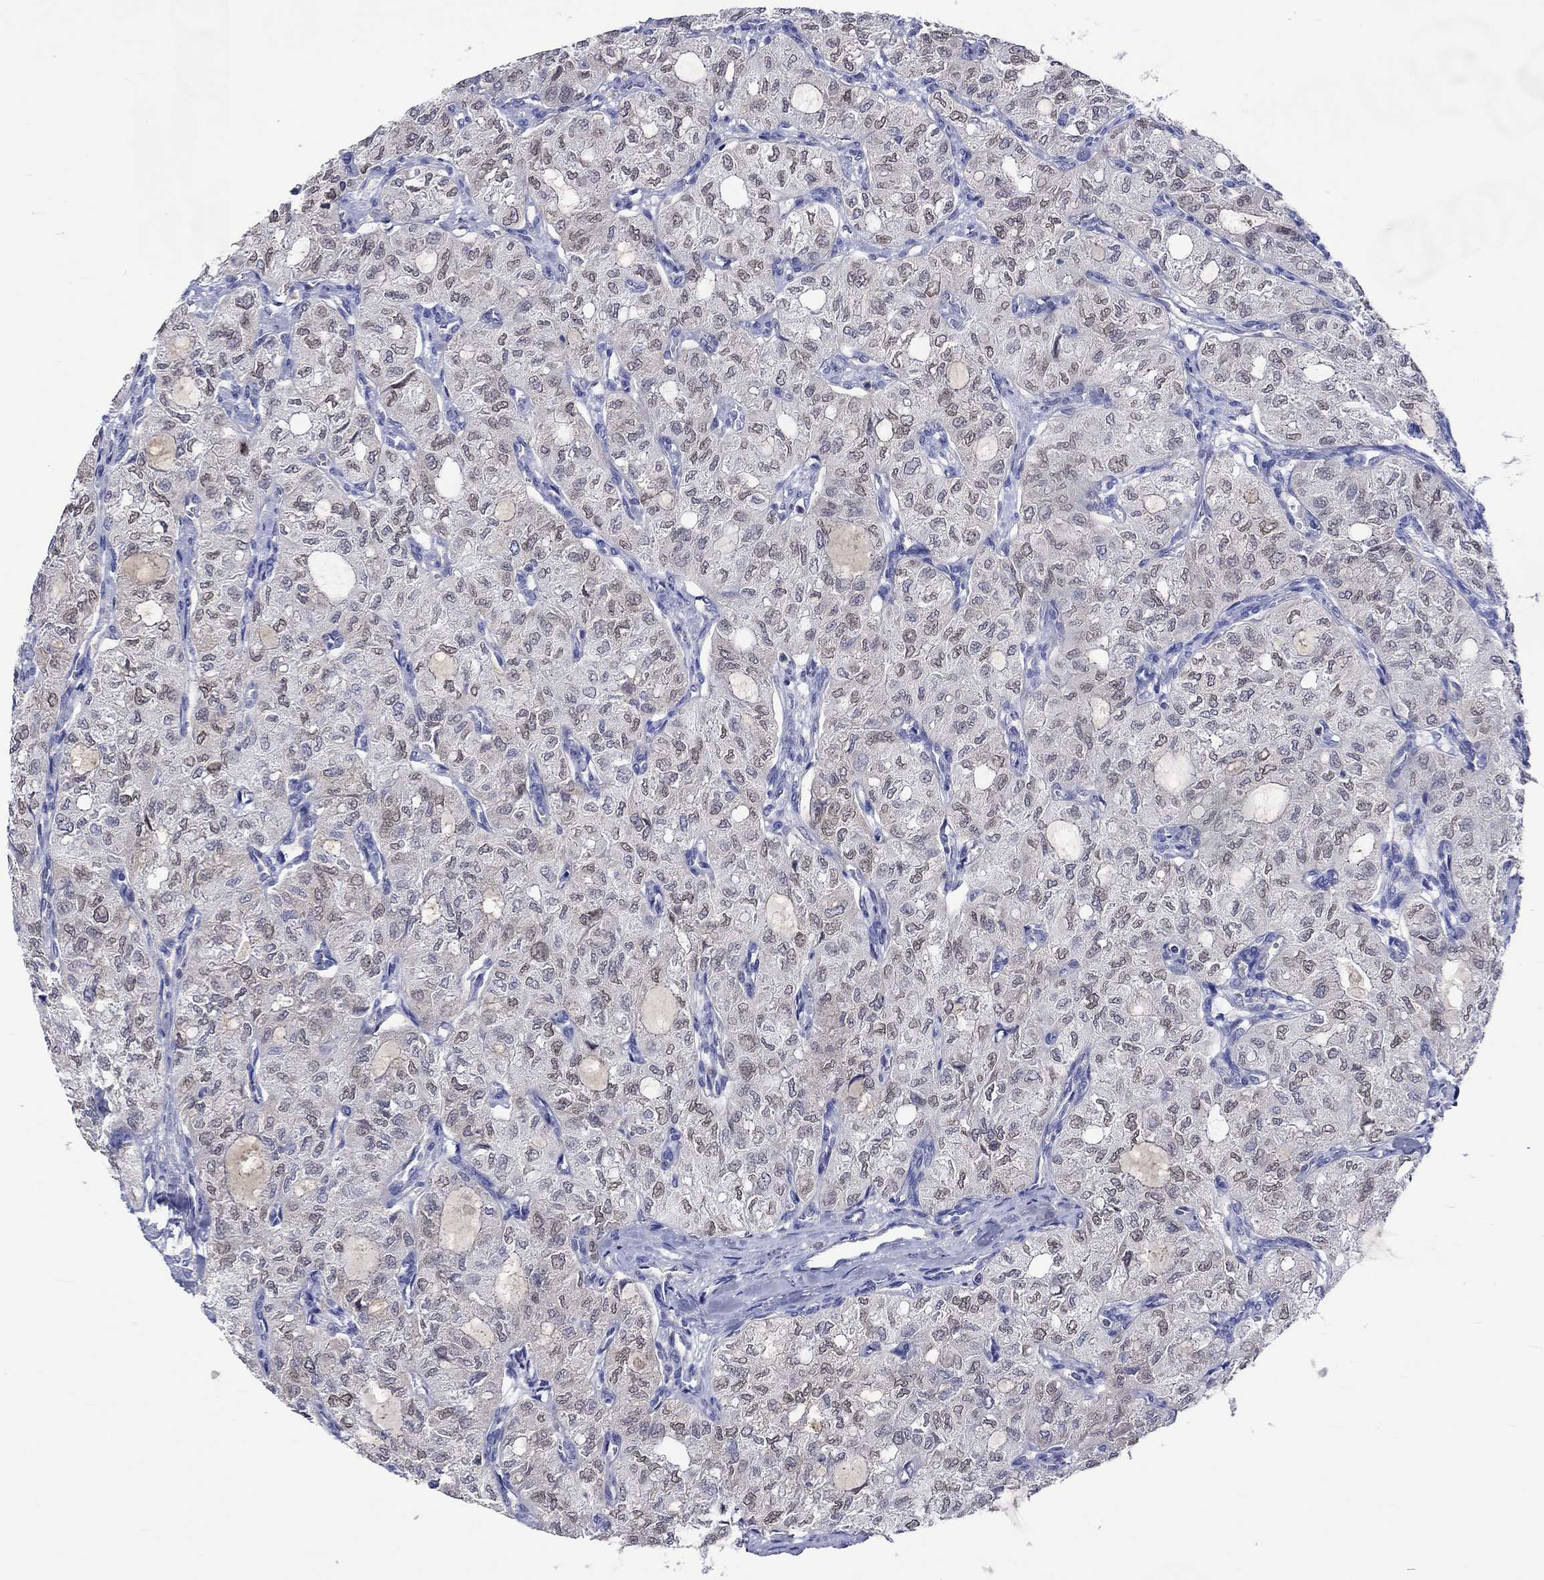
{"staining": {"intensity": "weak", "quantity": "25%-75%", "location": "nuclear"}, "tissue": "thyroid cancer", "cell_type": "Tumor cells", "image_type": "cancer", "snomed": [{"axis": "morphology", "description": "Follicular adenoma carcinoma, NOS"}, {"axis": "topography", "description": "Thyroid gland"}], "caption": "DAB immunohistochemical staining of human thyroid cancer (follicular adenoma carcinoma) exhibits weak nuclear protein staining in approximately 25%-75% of tumor cells.", "gene": "LRFN4", "patient": {"sex": "male", "age": 75}}